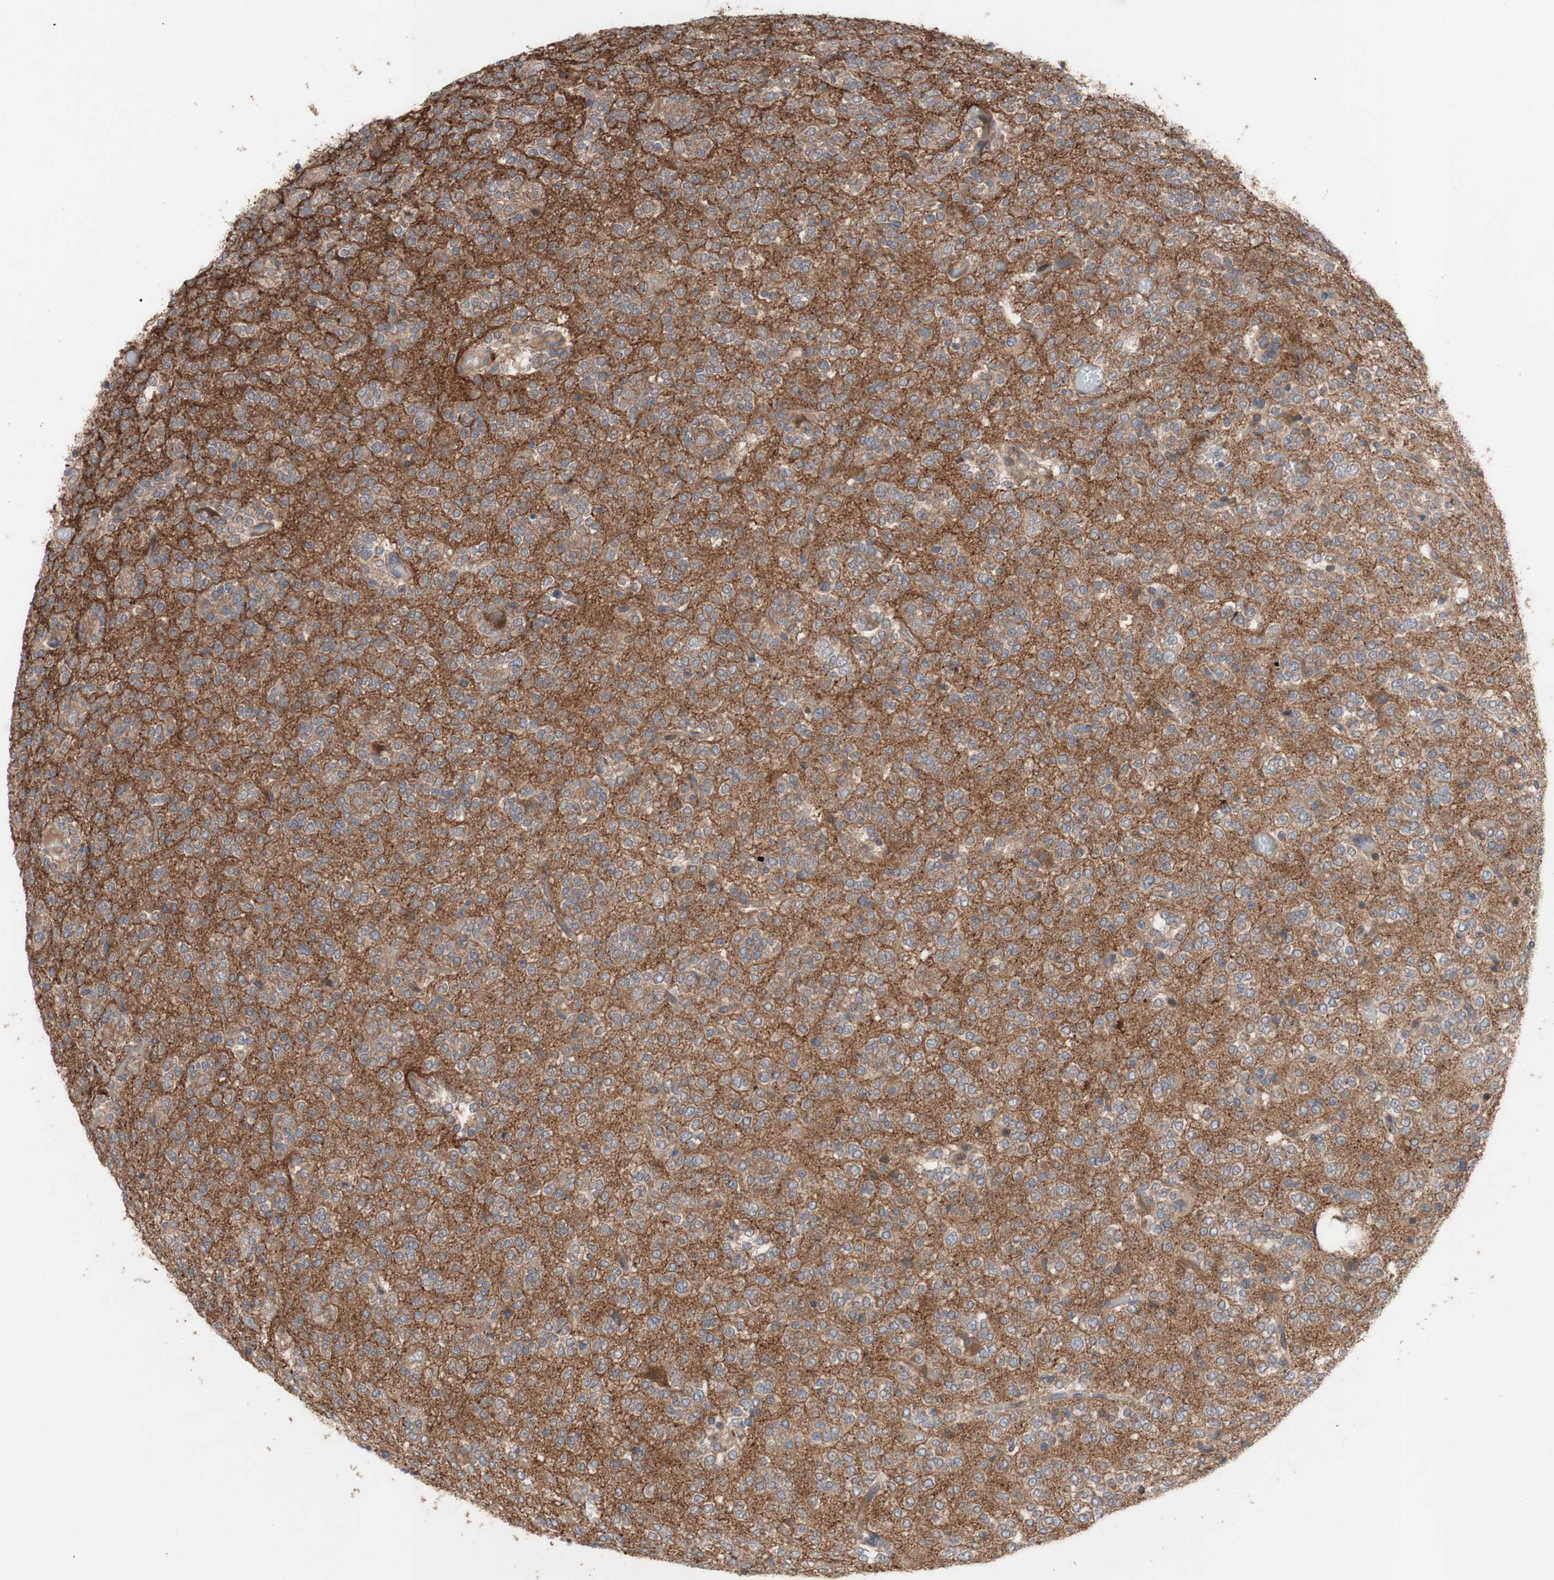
{"staining": {"intensity": "weak", "quantity": ">75%", "location": "cytoplasmic/membranous"}, "tissue": "glioma", "cell_type": "Tumor cells", "image_type": "cancer", "snomed": [{"axis": "morphology", "description": "Glioma, malignant, Low grade"}, {"axis": "topography", "description": "Brain"}], "caption": "The micrograph displays a brown stain indicating the presence of a protein in the cytoplasmic/membranous of tumor cells in malignant glioma (low-grade).", "gene": "OAZ1", "patient": {"sex": "male", "age": 38}}